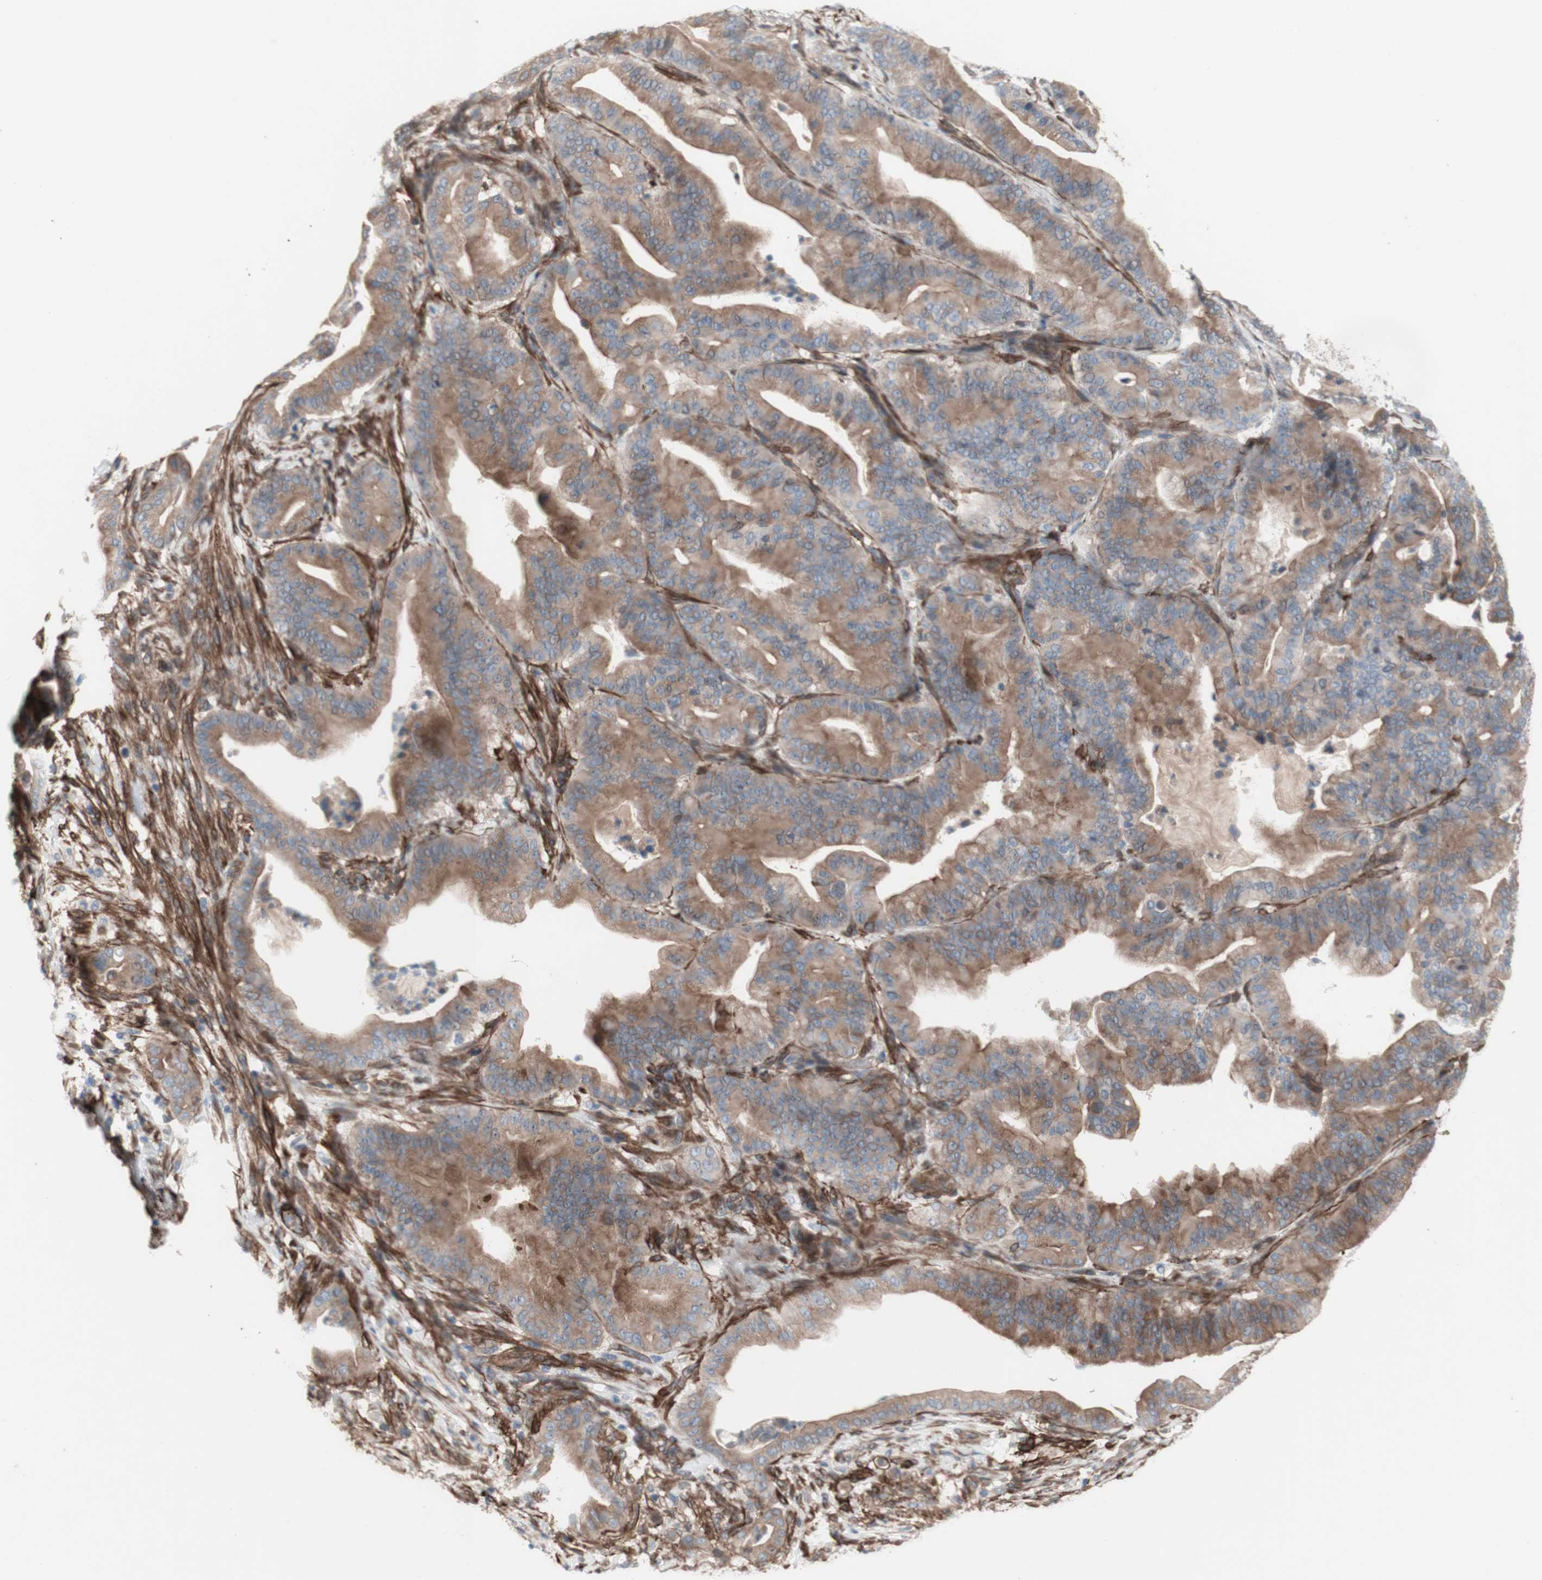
{"staining": {"intensity": "moderate", "quantity": ">75%", "location": "cytoplasmic/membranous"}, "tissue": "pancreatic cancer", "cell_type": "Tumor cells", "image_type": "cancer", "snomed": [{"axis": "morphology", "description": "Adenocarcinoma, NOS"}, {"axis": "topography", "description": "Pancreas"}], "caption": "IHC micrograph of neoplastic tissue: adenocarcinoma (pancreatic) stained using IHC demonstrates medium levels of moderate protein expression localized specifically in the cytoplasmic/membranous of tumor cells, appearing as a cytoplasmic/membranous brown color.", "gene": "CNN3", "patient": {"sex": "male", "age": 63}}